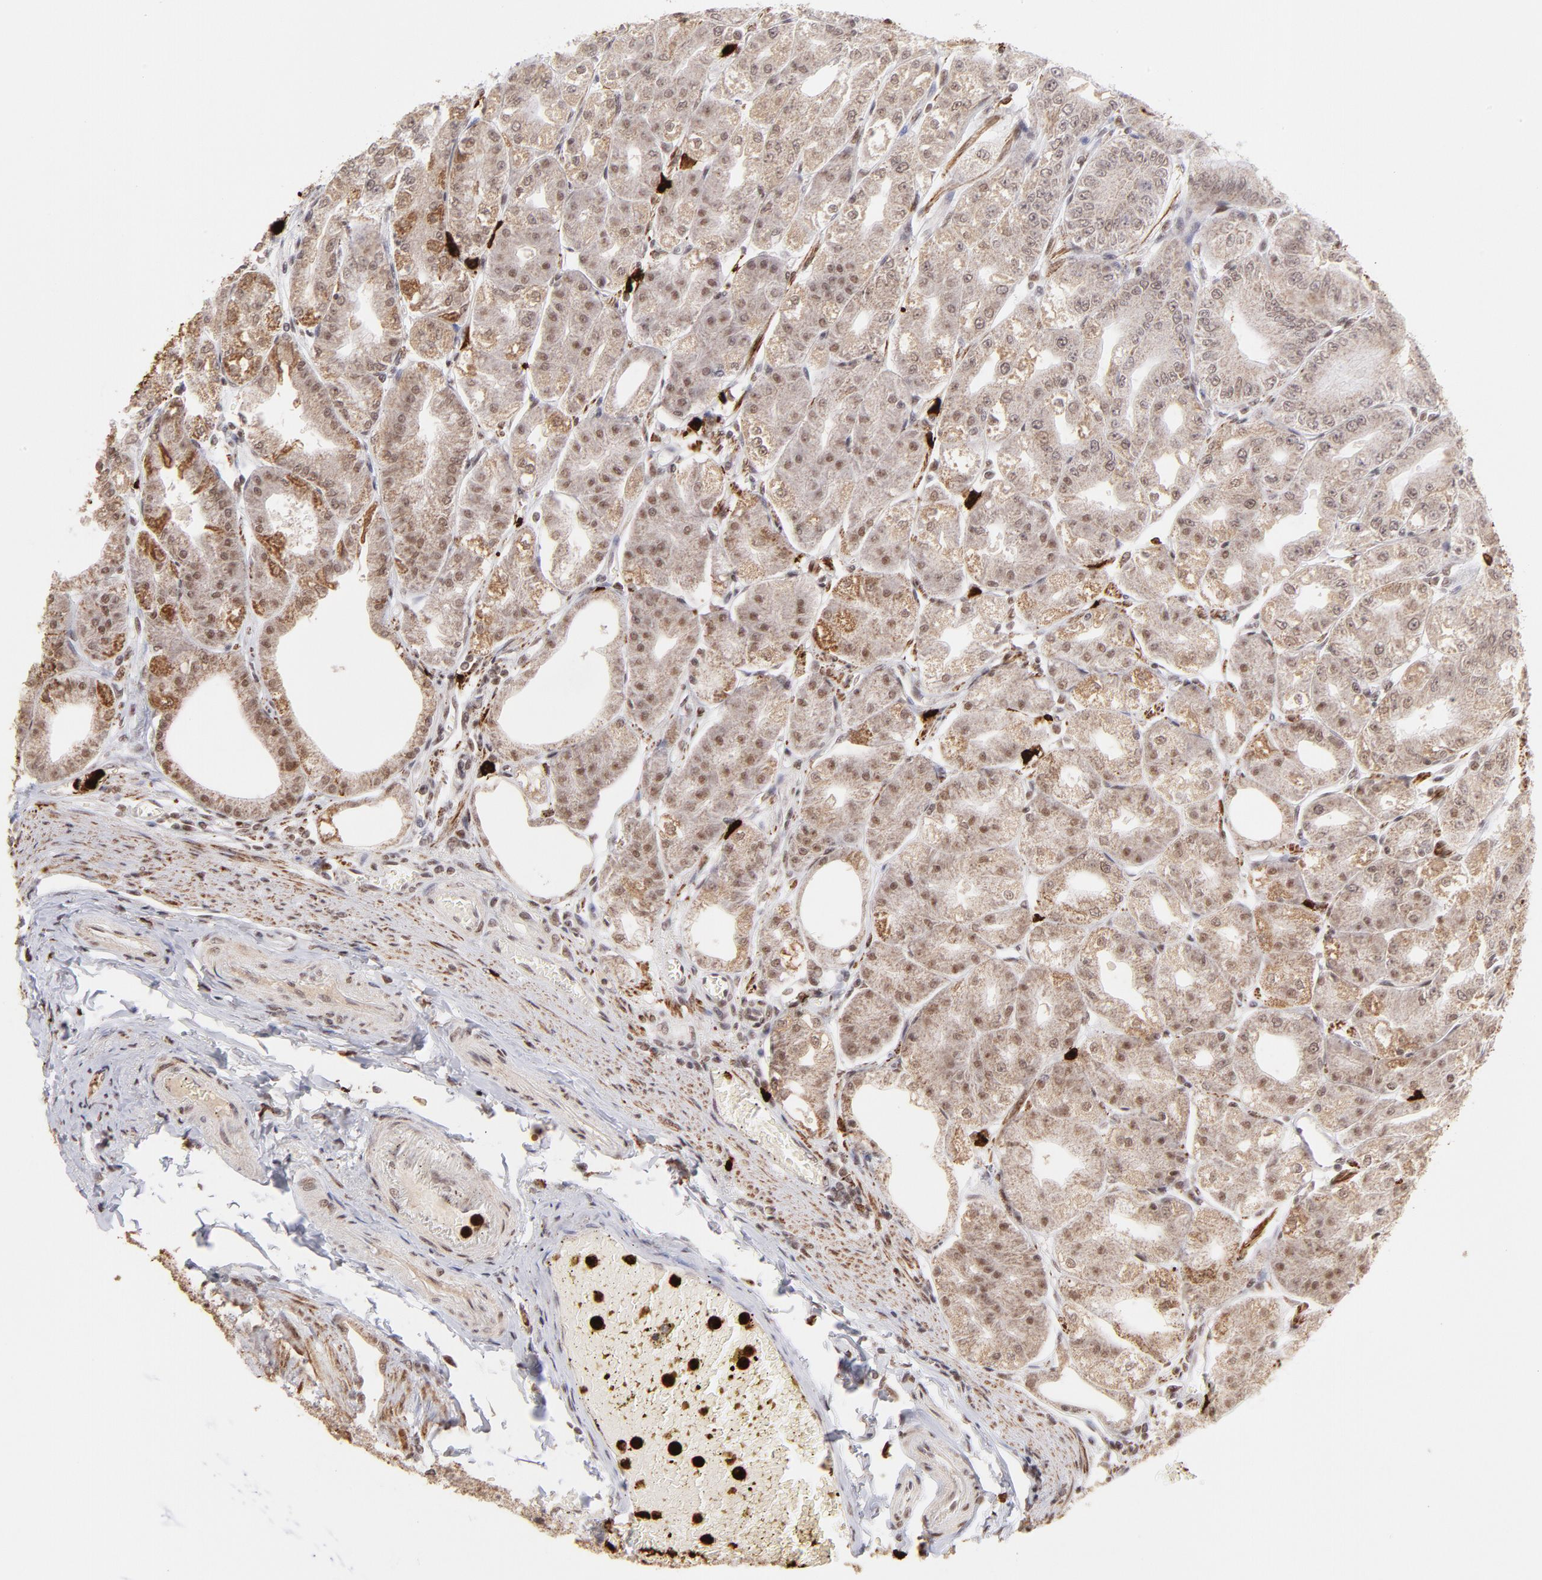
{"staining": {"intensity": "moderate", "quantity": ">75%", "location": "cytoplasmic/membranous,nuclear"}, "tissue": "stomach", "cell_type": "Glandular cells", "image_type": "normal", "snomed": [{"axis": "morphology", "description": "Normal tissue, NOS"}, {"axis": "topography", "description": "Stomach, lower"}], "caption": "DAB immunohistochemical staining of benign stomach displays moderate cytoplasmic/membranous,nuclear protein positivity in about >75% of glandular cells. (DAB (3,3'-diaminobenzidine) IHC with brightfield microscopy, high magnification).", "gene": "ZFX", "patient": {"sex": "male", "age": 71}}